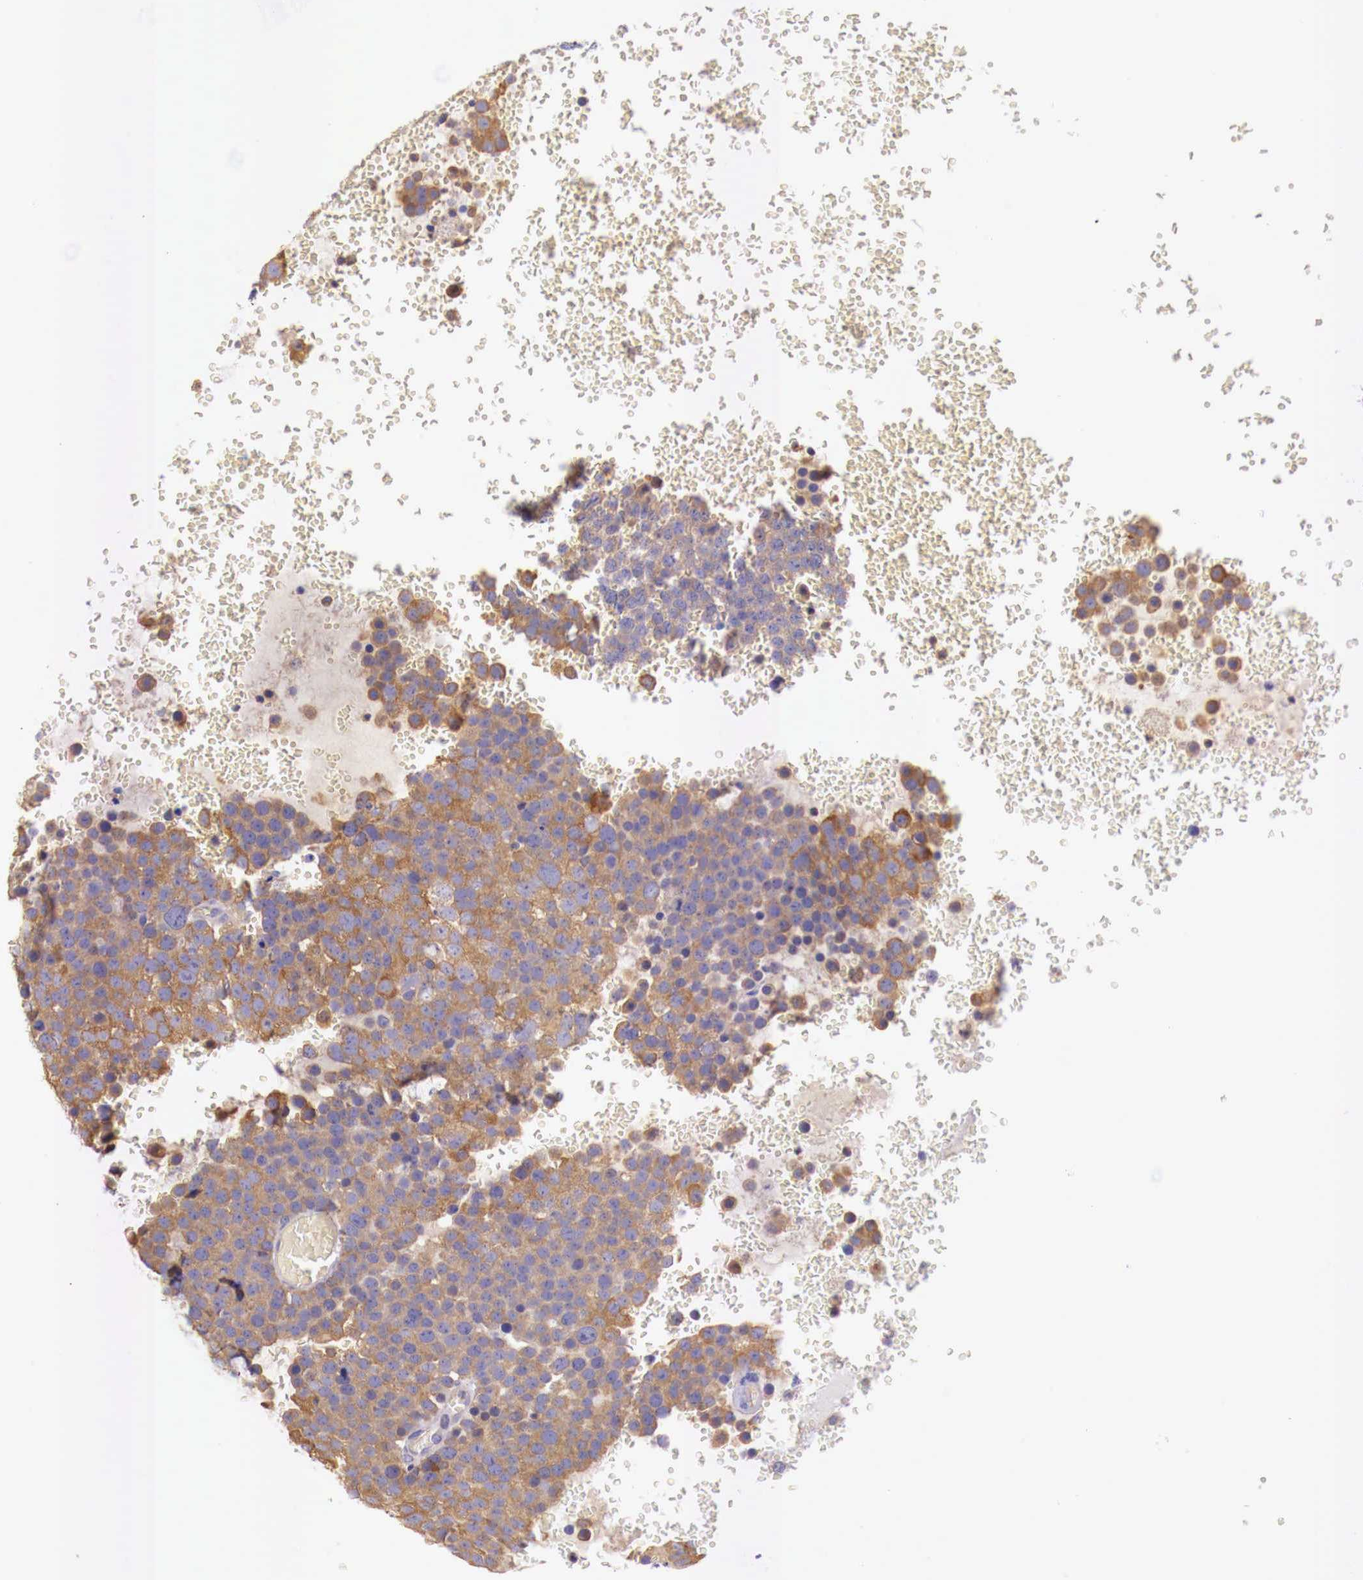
{"staining": {"intensity": "strong", "quantity": ">75%", "location": "cytoplasmic/membranous"}, "tissue": "testis cancer", "cell_type": "Tumor cells", "image_type": "cancer", "snomed": [{"axis": "morphology", "description": "Seminoma, NOS"}, {"axis": "topography", "description": "Testis"}], "caption": "Immunohistochemical staining of human seminoma (testis) reveals high levels of strong cytoplasmic/membranous expression in approximately >75% of tumor cells.", "gene": "GRIPAP1", "patient": {"sex": "male", "age": 71}}